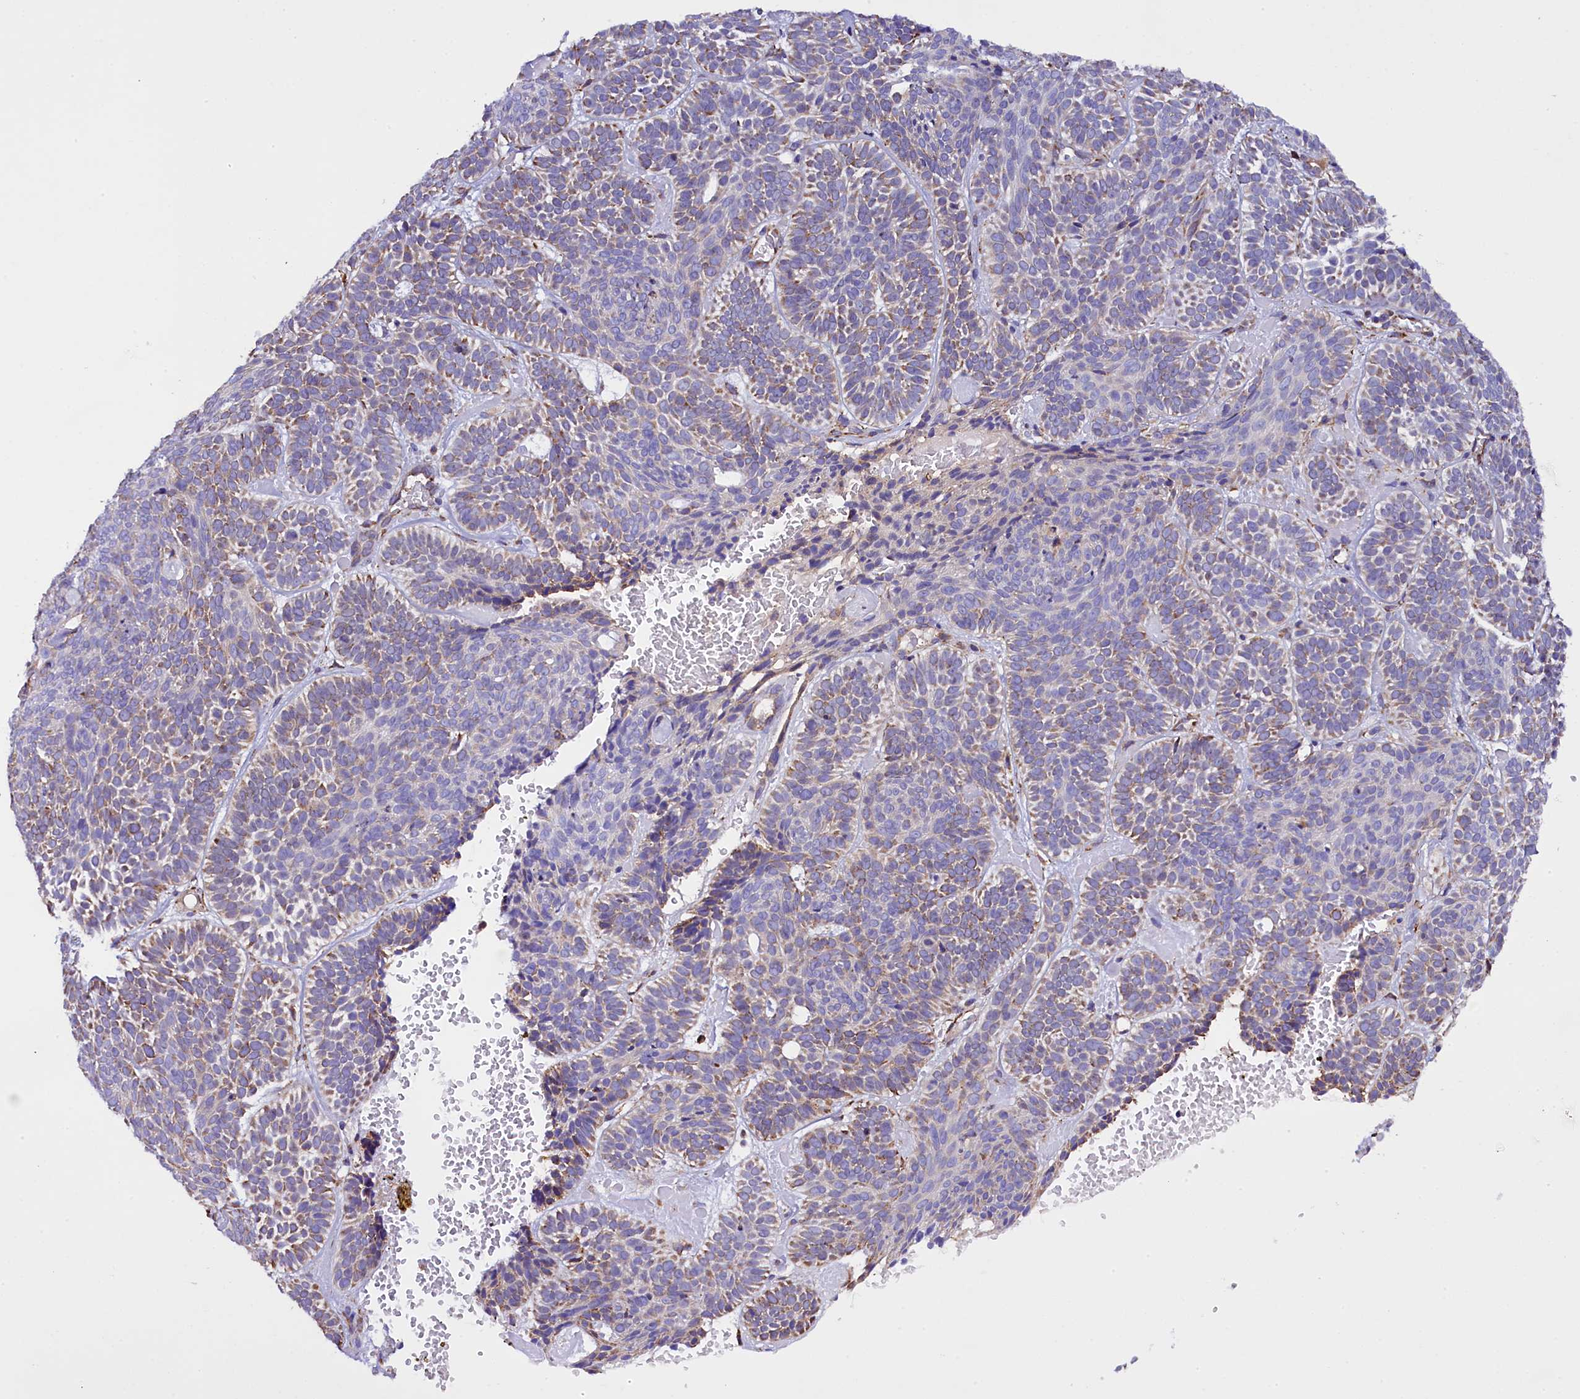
{"staining": {"intensity": "weak", "quantity": "25%-75%", "location": "cytoplasmic/membranous"}, "tissue": "skin cancer", "cell_type": "Tumor cells", "image_type": "cancer", "snomed": [{"axis": "morphology", "description": "Basal cell carcinoma"}, {"axis": "topography", "description": "Skin"}], "caption": "Immunohistochemical staining of human skin cancer reveals low levels of weak cytoplasmic/membranous protein expression in approximately 25%-75% of tumor cells. (DAB IHC, brown staining for protein, blue staining for nuclei).", "gene": "CAPS2", "patient": {"sex": "male", "age": 85}}